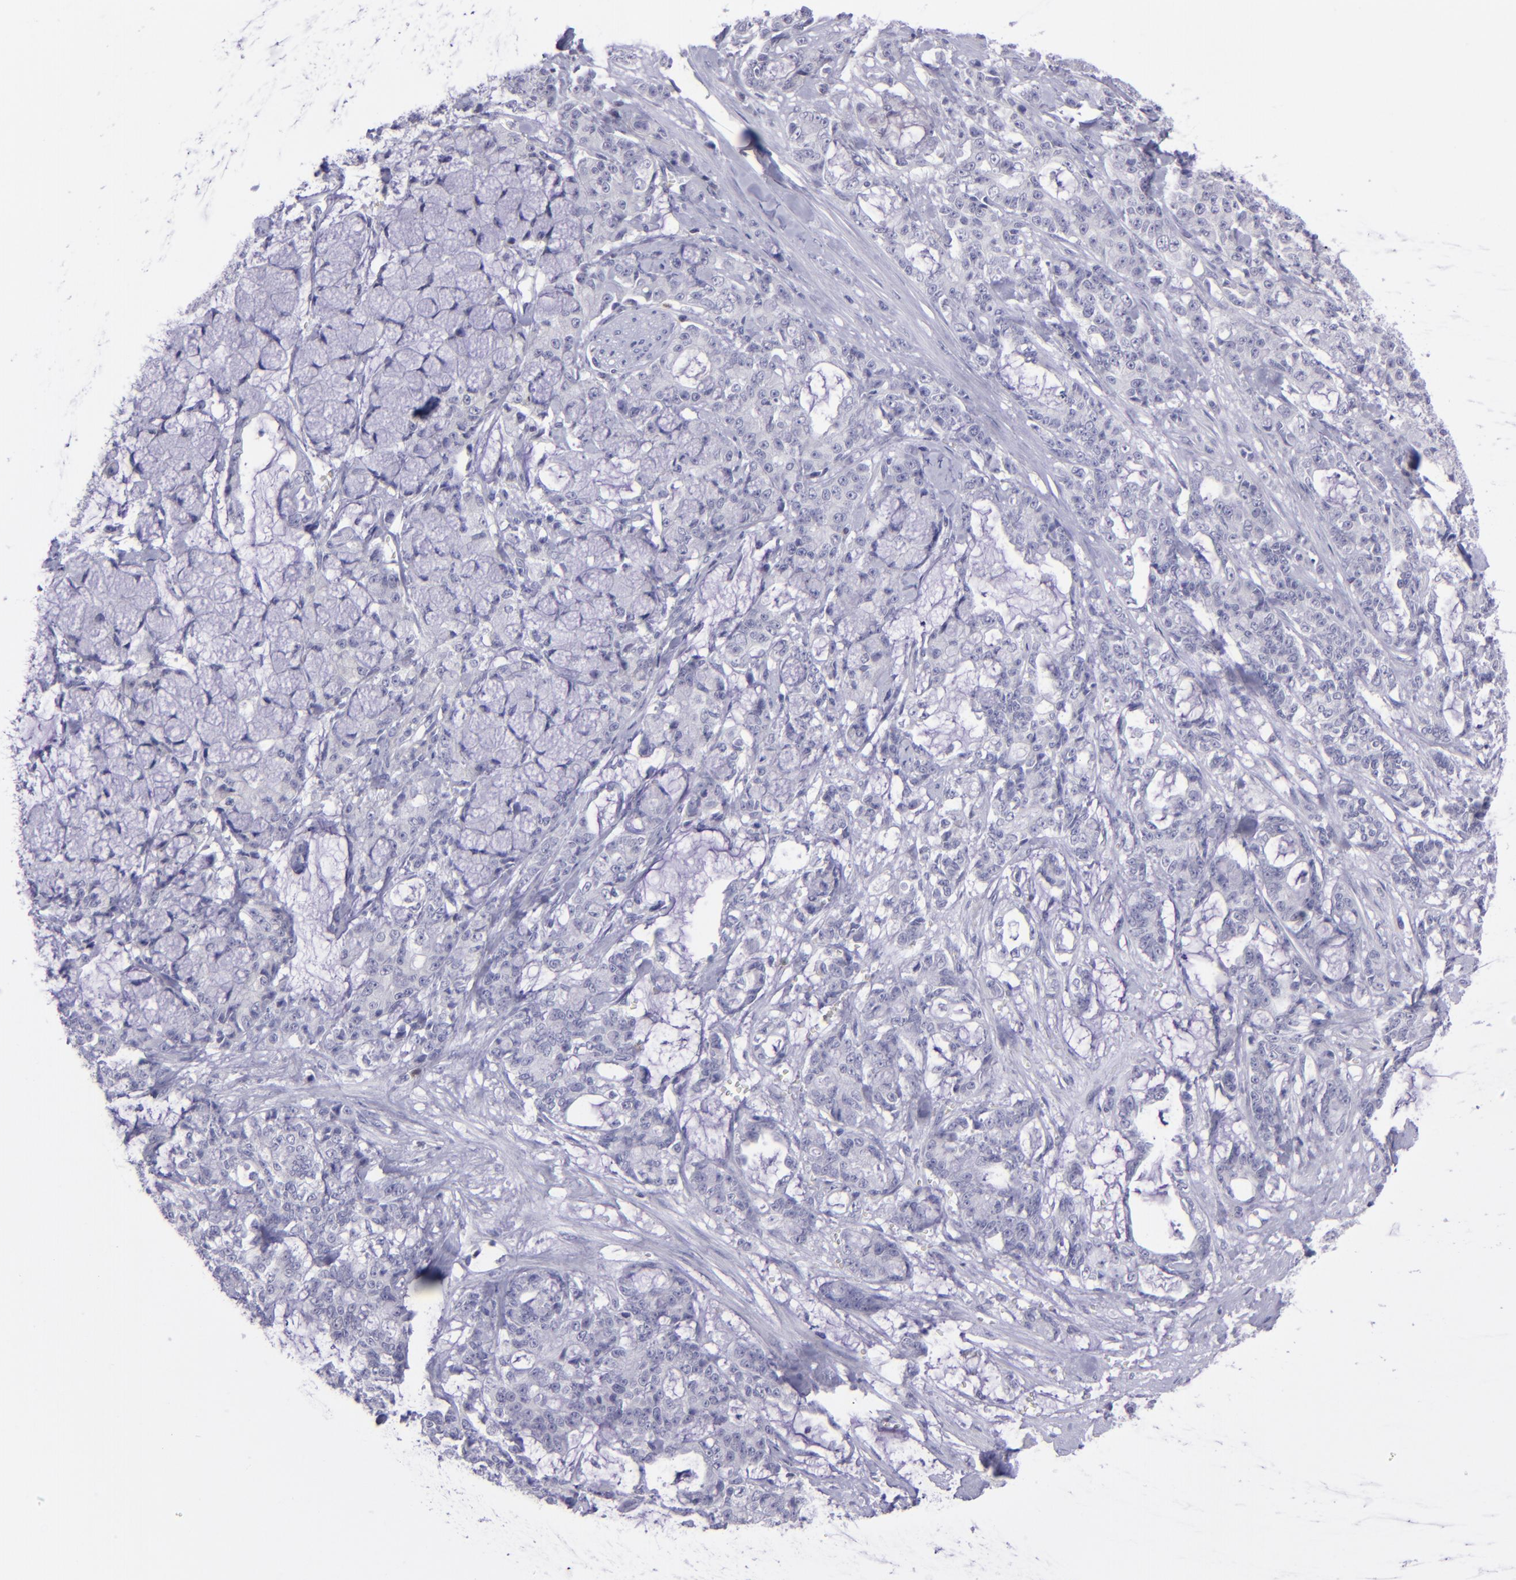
{"staining": {"intensity": "negative", "quantity": "none", "location": "none"}, "tissue": "pancreatic cancer", "cell_type": "Tumor cells", "image_type": "cancer", "snomed": [{"axis": "morphology", "description": "Adenocarcinoma, NOS"}, {"axis": "topography", "description": "Pancreas"}], "caption": "A high-resolution micrograph shows immunohistochemistry staining of pancreatic cancer, which shows no significant staining in tumor cells.", "gene": "POU2F2", "patient": {"sex": "female", "age": 73}}